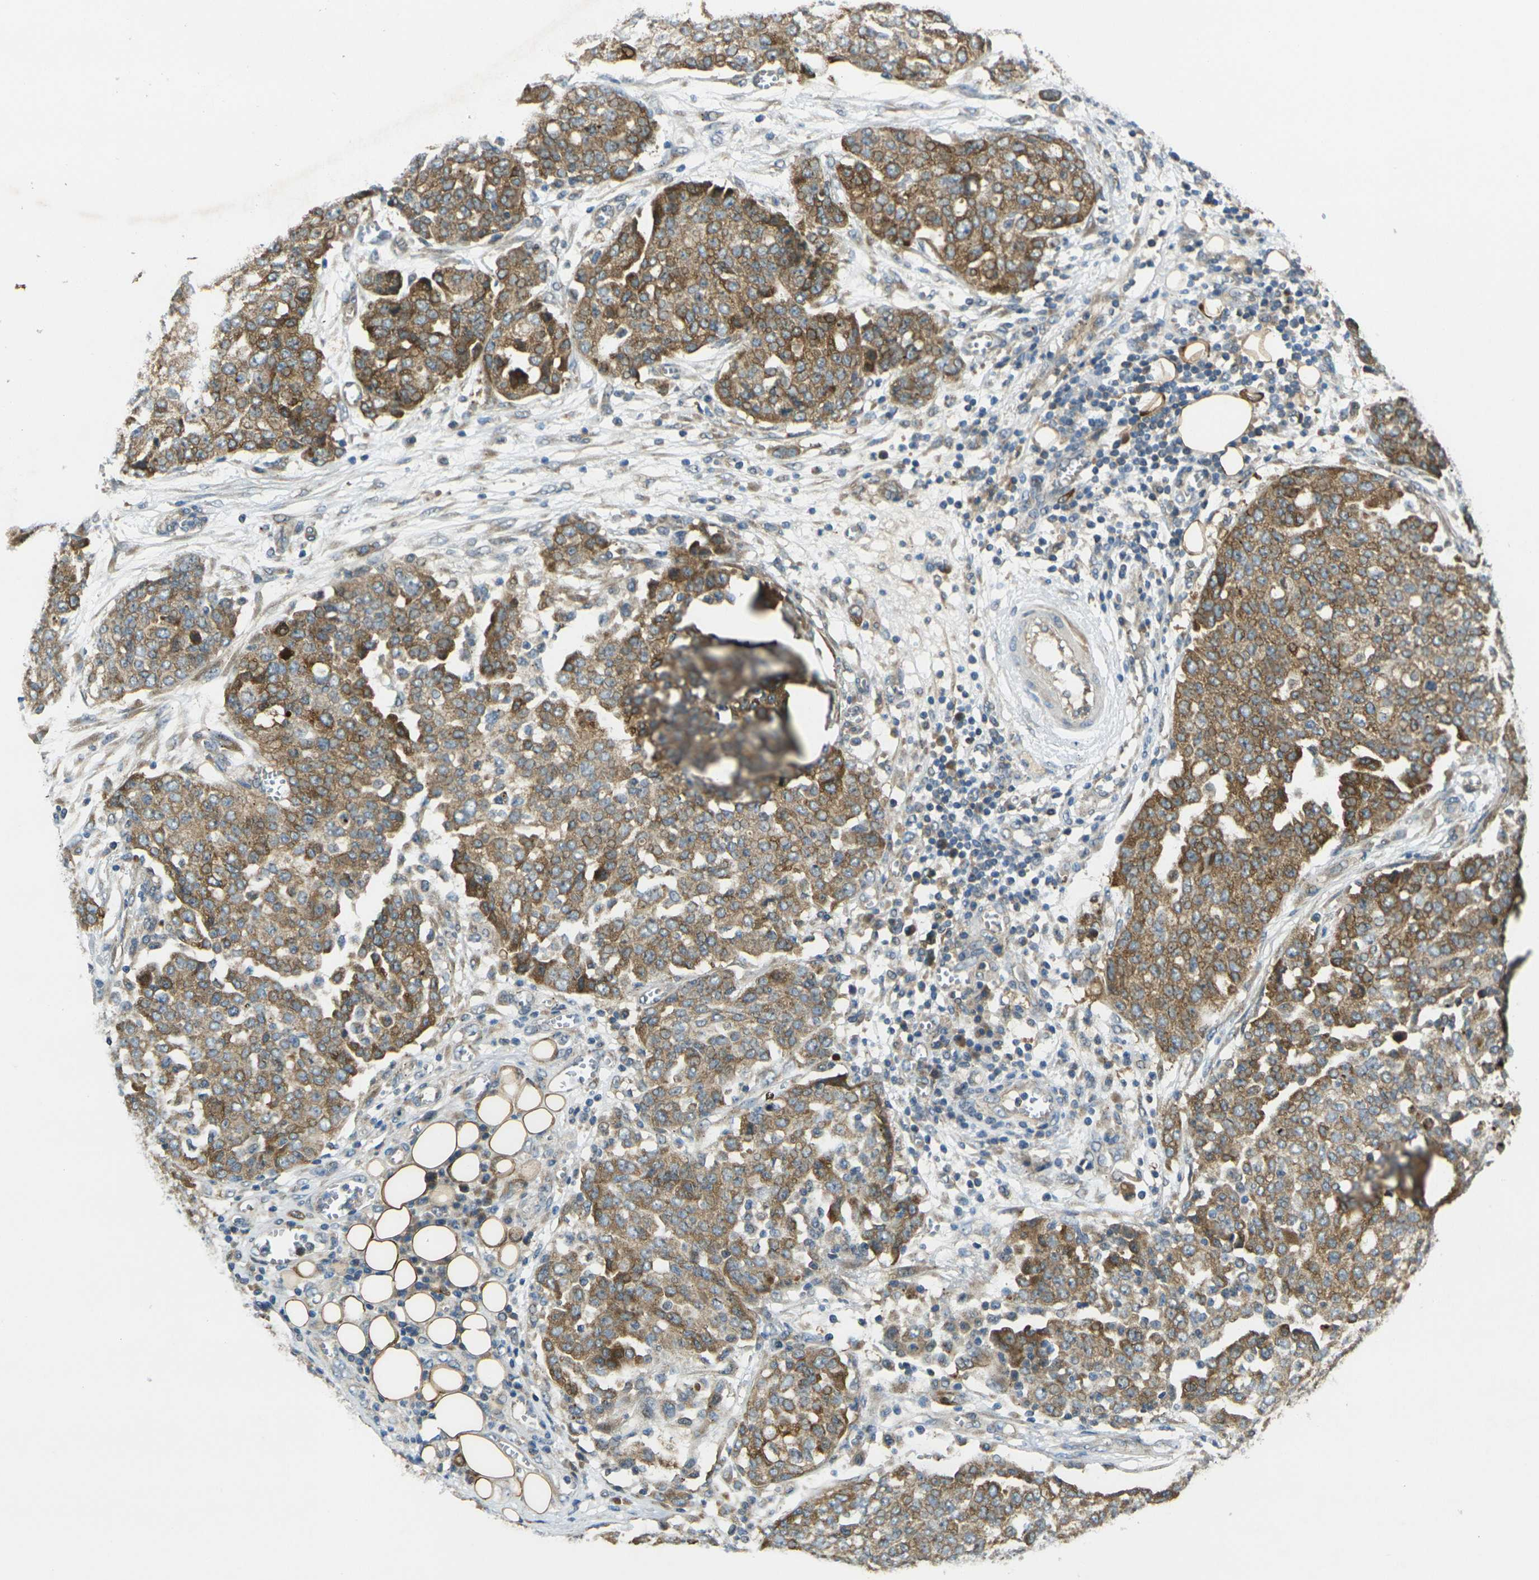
{"staining": {"intensity": "moderate", "quantity": ">75%", "location": "cytoplasmic/membranous"}, "tissue": "ovarian cancer", "cell_type": "Tumor cells", "image_type": "cancer", "snomed": [{"axis": "morphology", "description": "Cystadenocarcinoma, serous, NOS"}, {"axis": "topography", "description": "Soft tissue"}, {"axis": "topography", "description": "Ovary"}], "caption": "The immunohistochemical stain highlights moderate cytoplasmic/membranous expression in tumor cells of serous cystadenocarcinoma (ovarian) tissue. (brown staining indicates protein expression, while blue staining denotes nuclei).", "gene": "GNA12", "patient": {"sex": "female", "age": 57}}